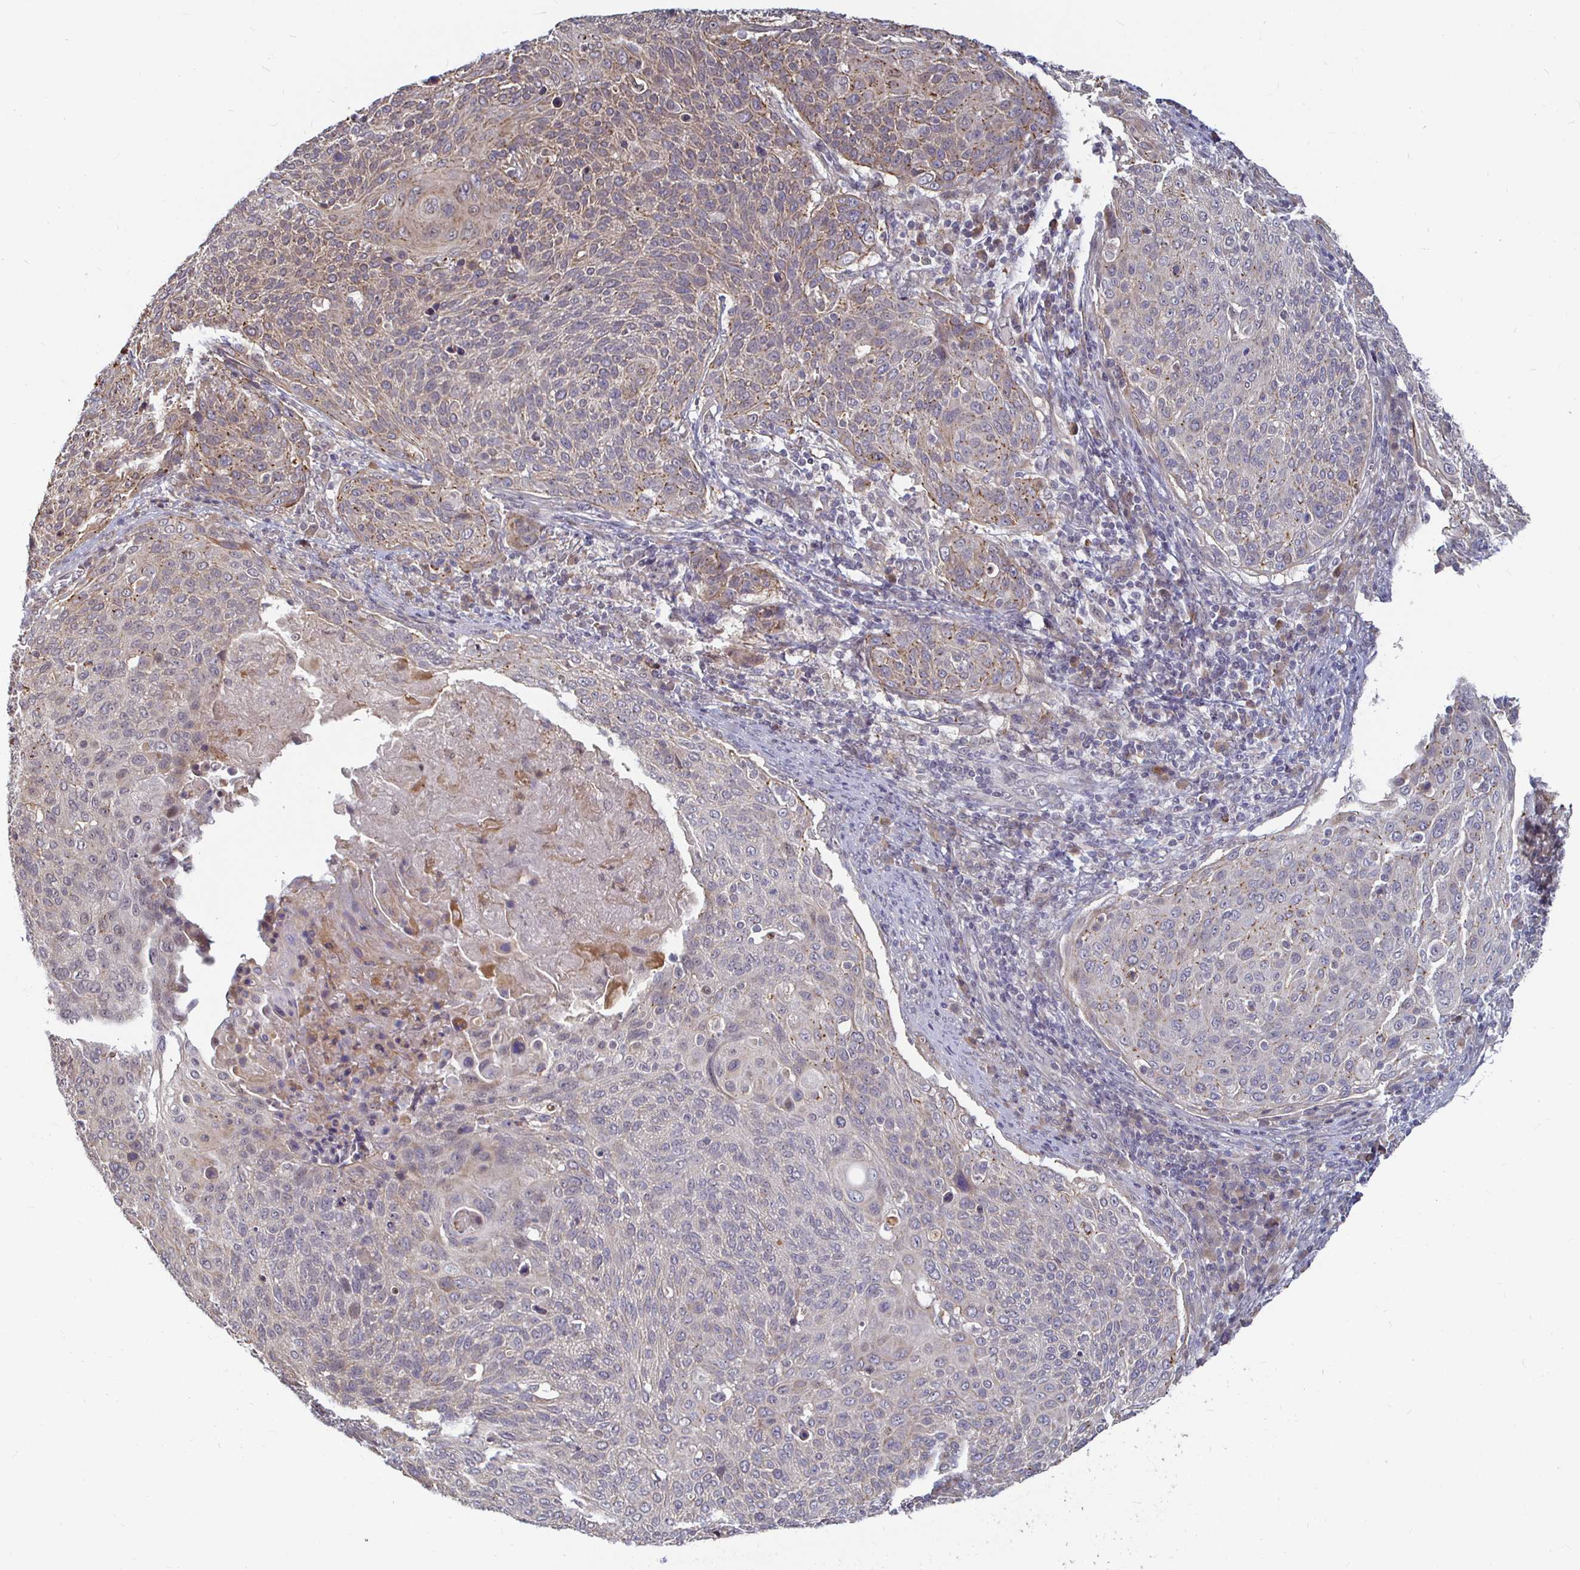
{"staining": {"intensity": "weak", "quantity": "<25%", "location": "cytoplasmic/membranous"}, "tissue": "cervical cancer", "cell_type": "Tumor cells", "image_type": "cancer", "snomed": [{"axis": "morphology", "description": "Squamous cell carcinoma, NOS"}, {"axis": "topography", "description": "Cervix"}], "caption": "Tumor cells show no significant protein expression in cervical cancer.", "gene": "CAPN11", "patient": {"sex": "female", "age": 31}}